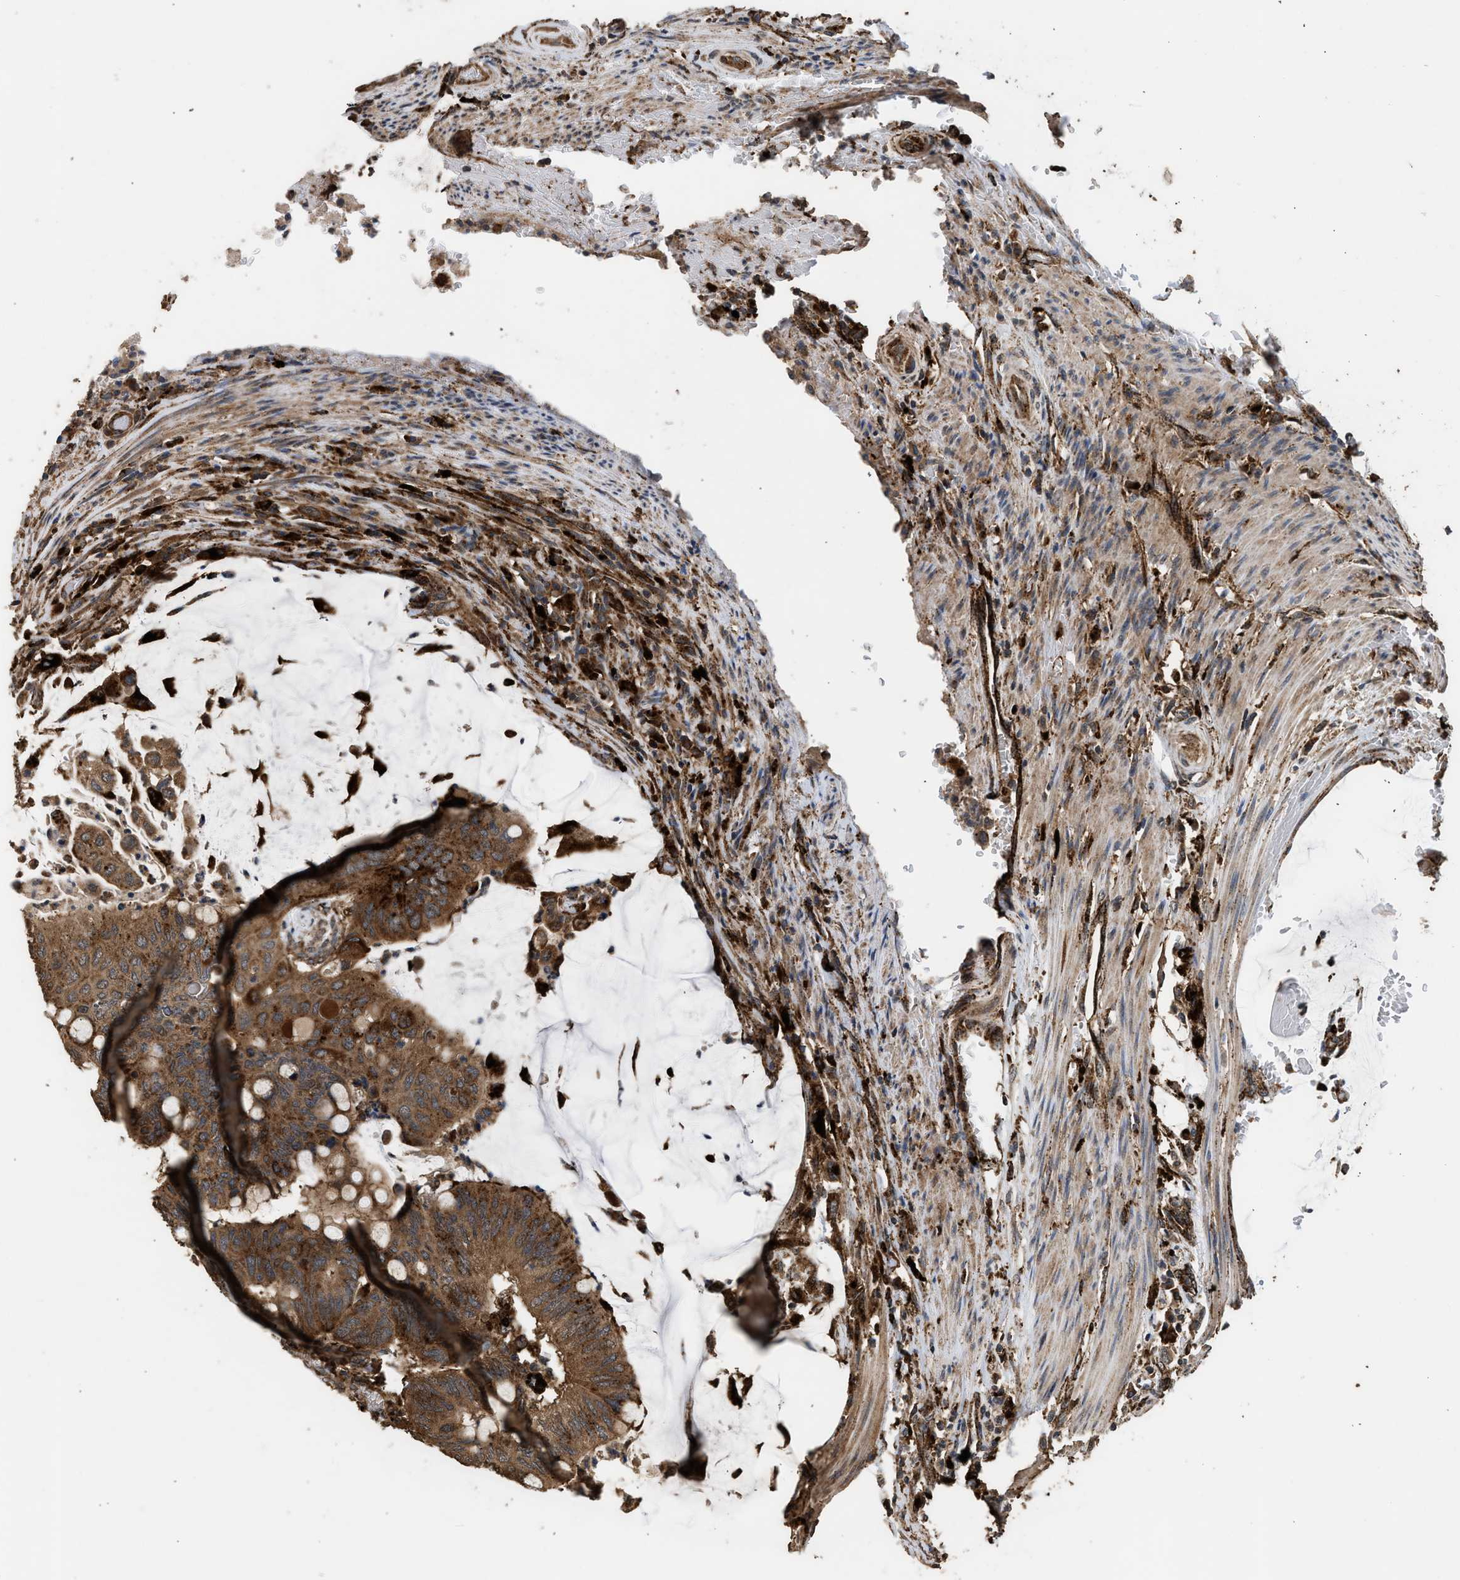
{"staining": {"intensity": "strong", "quantity": ">75%", "location": "cytoplasmic/membranous"}, "tissue": "colorectal cancer", "cell_type": "Tumor cells", "image_type": "cancer", "snomed": [{"axis": "morphology", "description": "Normal tissue, NOS"}, {"axis": "morphology", "description": "Adenocarcinoma, NOS"}, {"axis": "topography", "description": "Rectum"}], "caption": "Immunohistochemical staining of colorectal adenocarcinoma reveals high levels of strong cytoplasmic/membranous staining in about >75% of tumor cells.", "gene": "CTSV", "patient": {"sex": "male", "age": 92}}